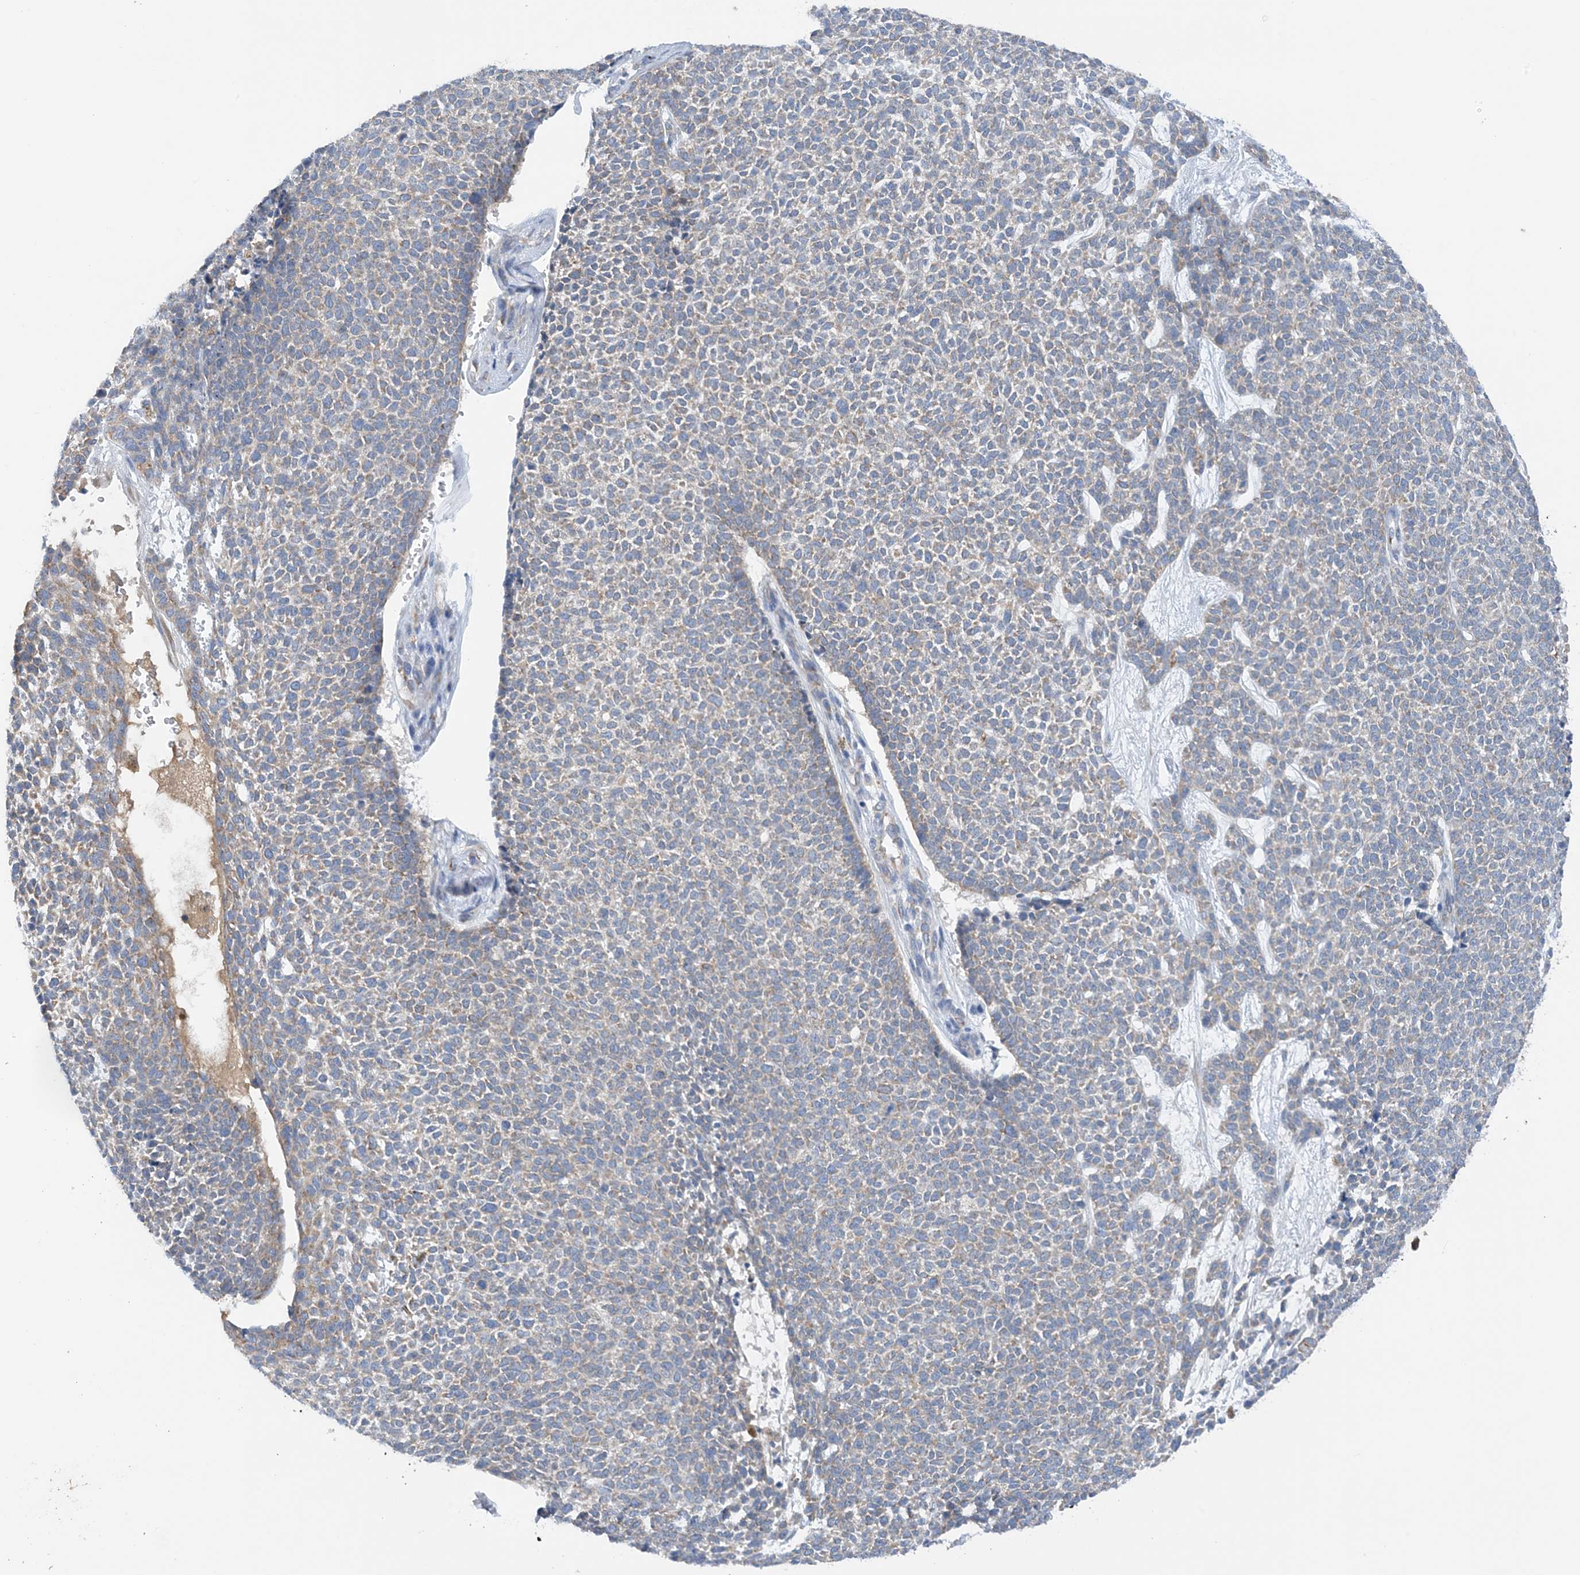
{"staining": {"intensity": "weak", "quantity": "<25%", "location": "cytoplasmic/membranous"}, "tissue": "skin cancer", "cell_type": "Tumor cells", "image_type": "cancer", "snomed": [{"axis": "morphology", "description": "Basal cell carcinoma"}, {"axis": "topography", "description": "Skin"}], "caption": "Immunohistochemistry of skin cancer (basal cell carcinoma) displays no positivity in tumor cells.", "gene": "SLC5A11", "patient": {"sex": "female", "age": 84}}